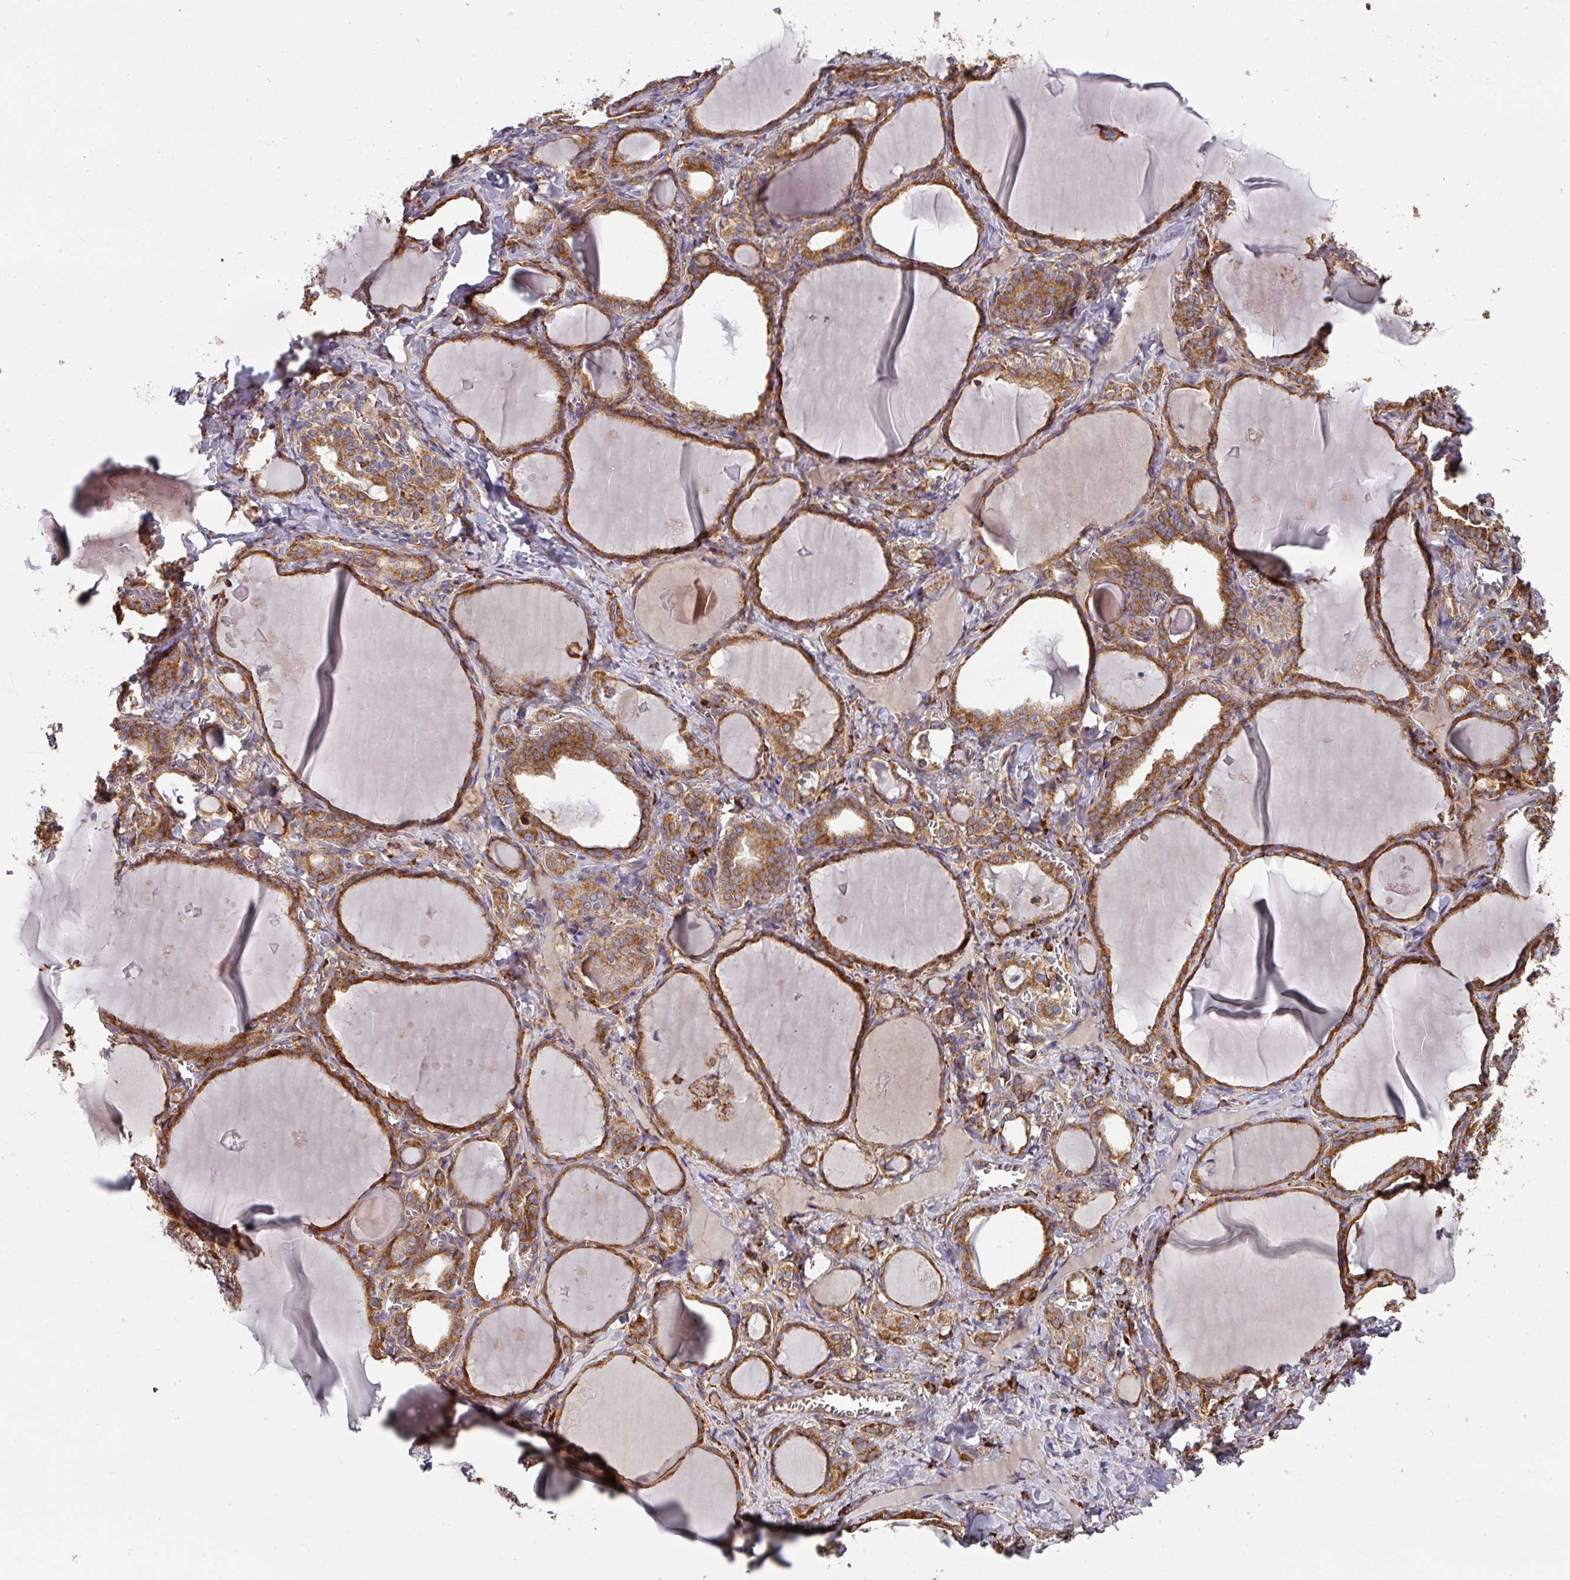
{"staining": {"intensity": "moderate", "quantity": ">75%", "location": "cytoplasmic/membranous"}, "tissue": "thyroid gland", "cell_type": "Glandular cells", "image_type": "normal", "snomed": [{"axis": "morphology", "description": "Normal tissue, NOS"}, {"axis": "topography", "description": "Thyroid gland"}], "caption": "High-power microscopy captured an IHC histopathology image of normal thyroid gland, revealing moderate cytoplasmic/membranous staining in approximately >75% of glandular cells.", "gene": "FAT4", "patient": {"sex": "female", "age": 42}}